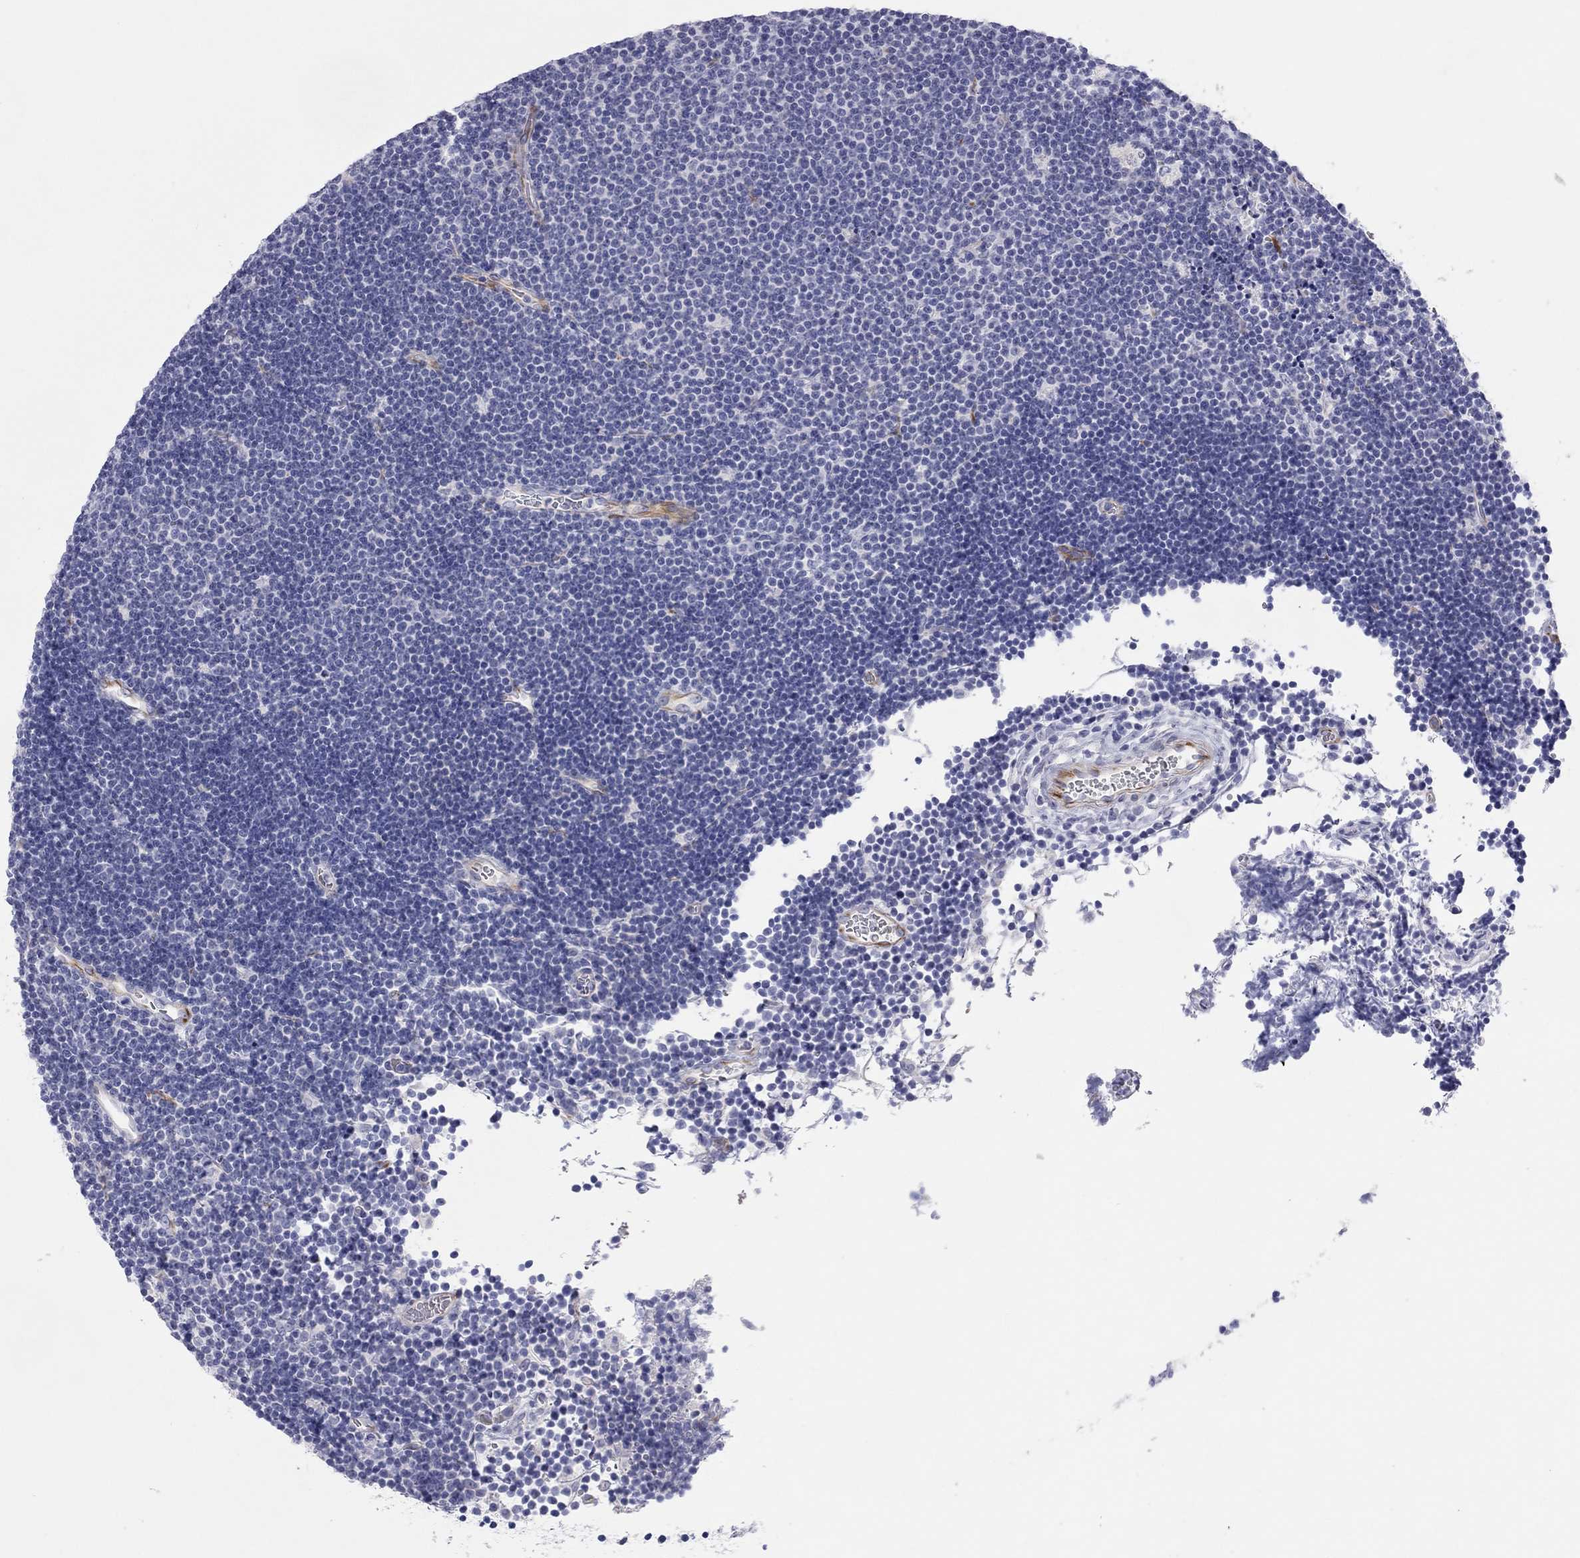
{"staining": {"intensity": "negative", "quantity": "none", "location": "none"}, "tissue": "lymphoma", "cell_type": "Tumor cells", "image_type": "cancer", "snomed": [{"axis": "morphology", "description": "Malignant lymphoma, non-Hodgkin's type, Low grade"}, {"axis": "topography", "description": "Brain"}], "caption": "Immunohistochemical staining of low-grade malignant lymphoma, non-Hodgkin's type demonstrates no significant staining in tumor cells. (Stains: DAB (3,3'-diaminobenzidine) immunohistochemistry (IHC) with hematoxylin counter stain, Microscopy: brightfield microscopy at high magnification).", "gene": "PCDHGC5", "patient": {"sex": "female", "age": 66}}